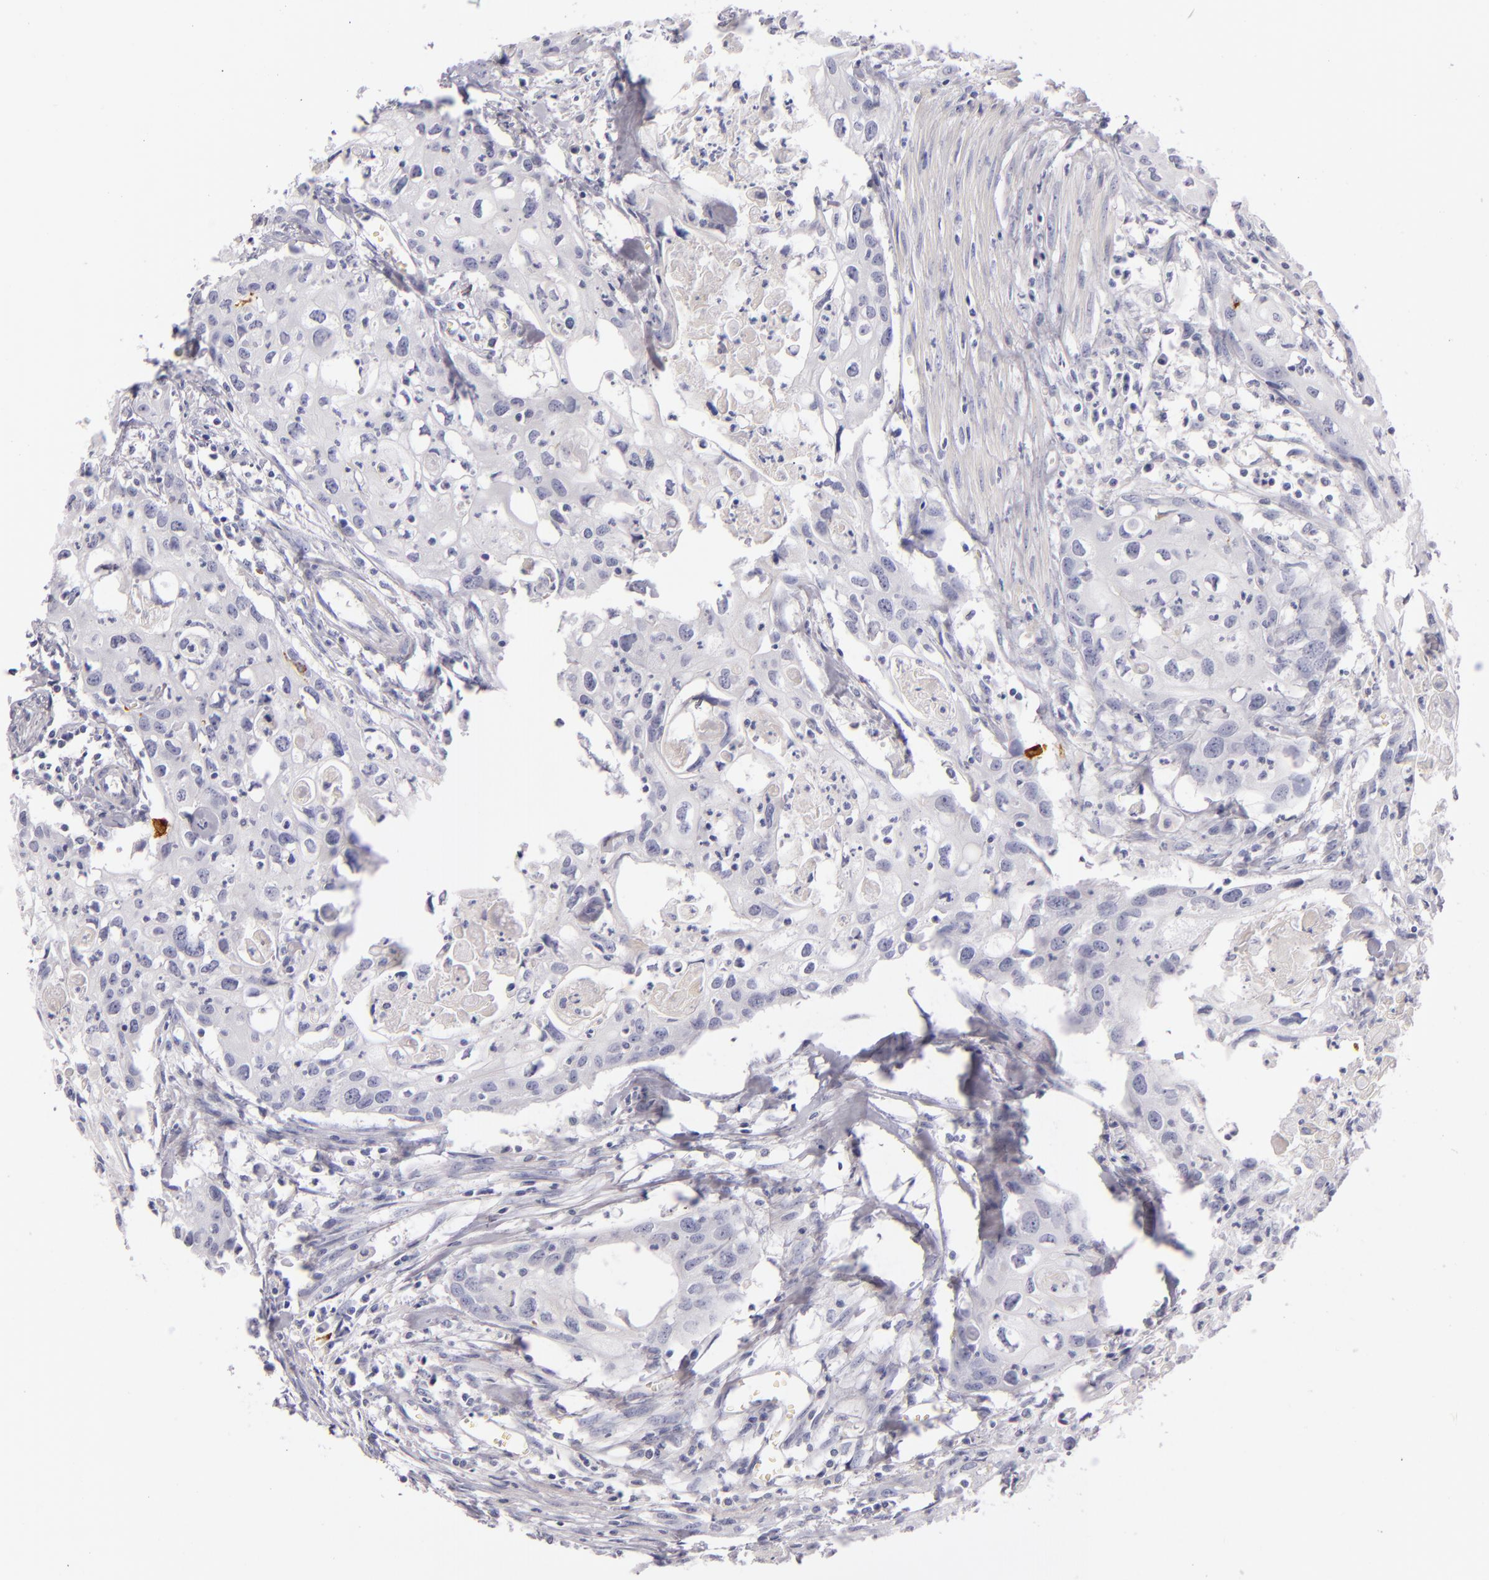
{"staining": {"intensity": "negative", "quantity": "none", "location": "none"}, "tissue": "urothelial cancer", "cell_type": "Tumor cells", "image_type": "cancer", "snomed": [{"axis": "morphology", "description": "Urothelial carcinoma, High grade"}, {"axis": "topography", "description": "Urinary bladder"}], "caption": "DAB (3,3'-diaminobenzidine) immunohistochemical staining of urothelial carcinoma (high-grade) displays no significant expression in tumor cells. The staining was performed using DAB (3,3'-diaminobenzidine) to visualize the protein expression in brown, while the nuclei were stained in blue with hematoxylin (Magnification: 20x).", "gene": "CD207", "patient": {"sex": "male", "age": 54}}